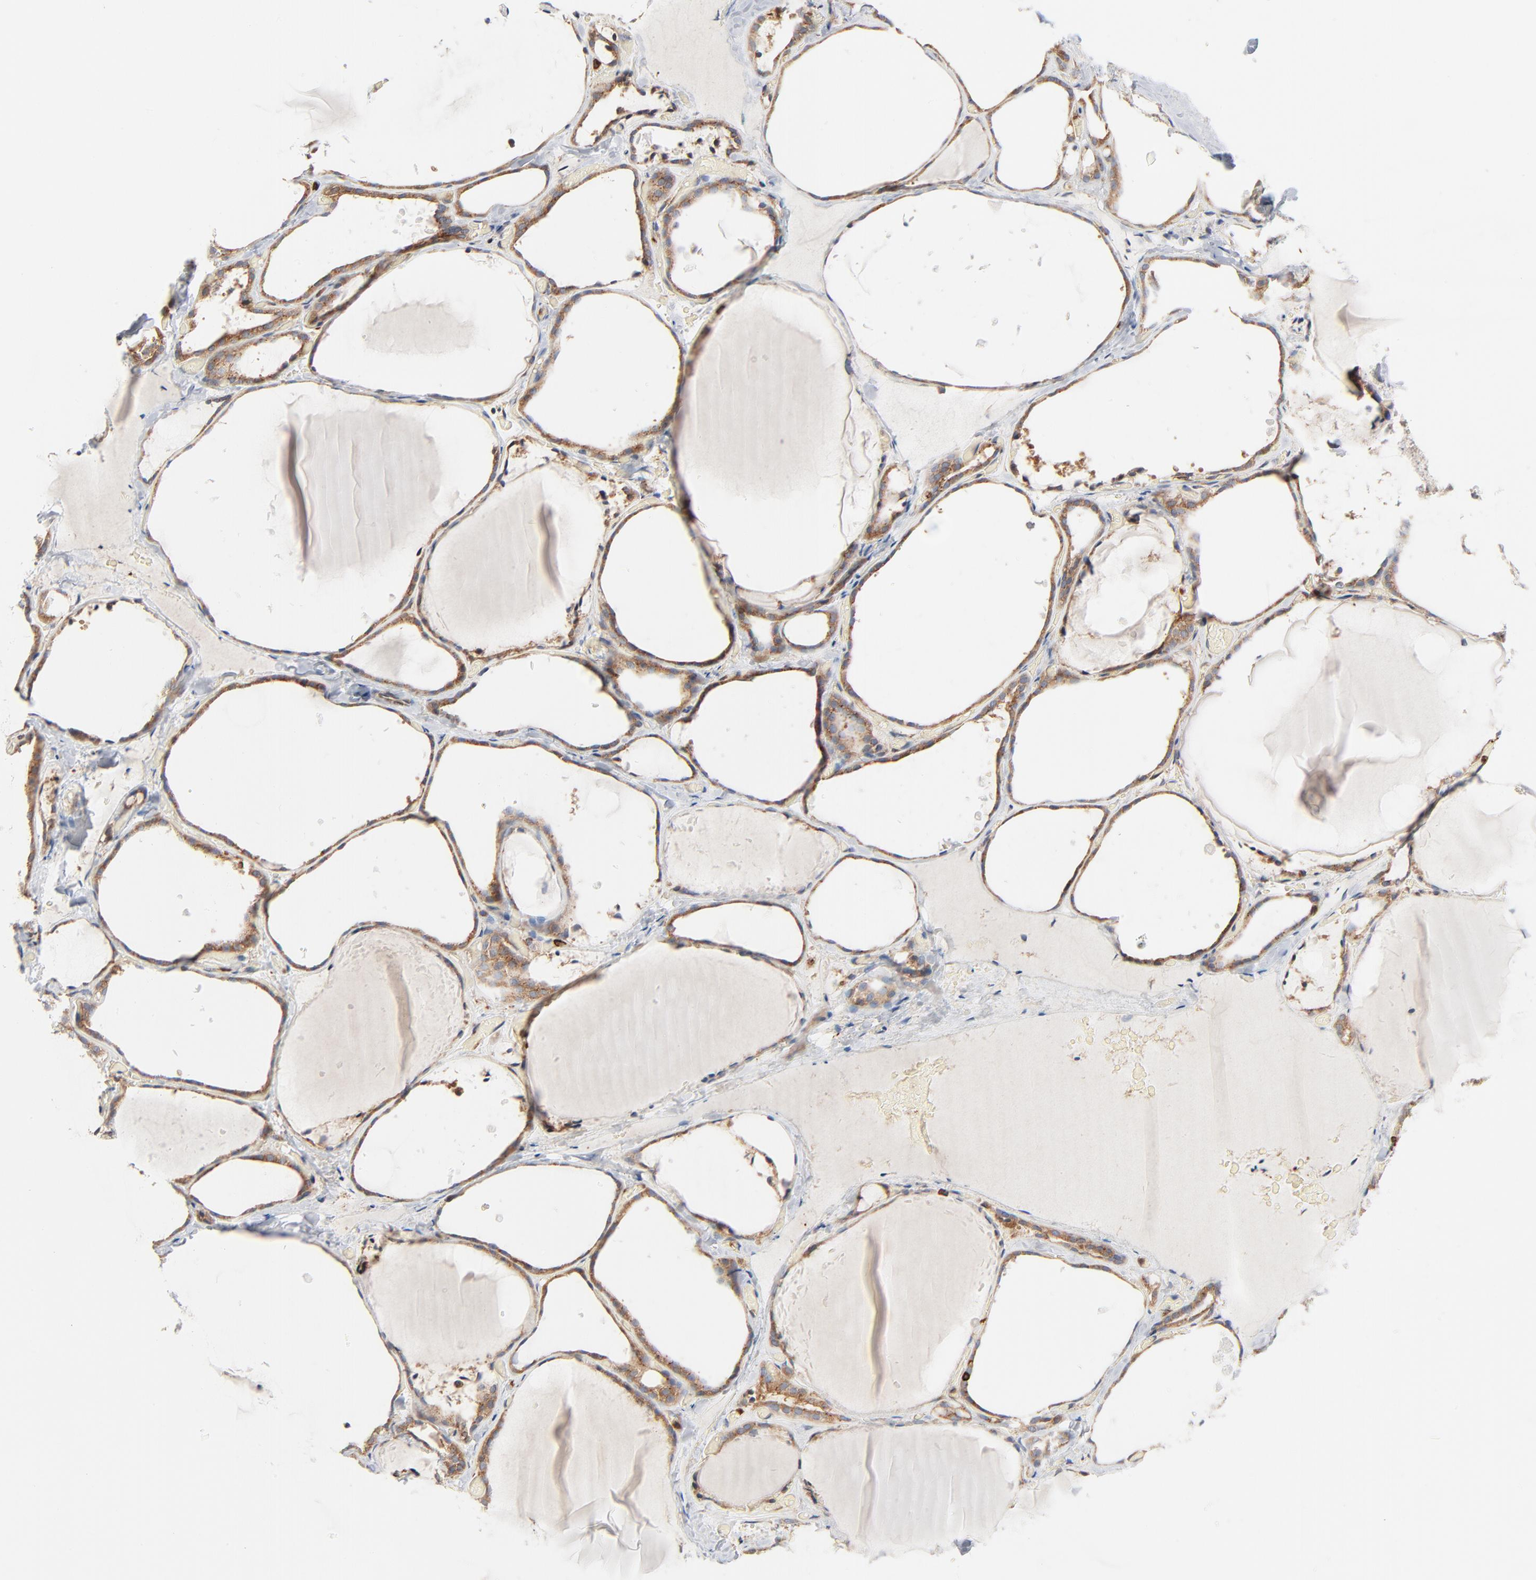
{"staining": {"intensity": "moderate", "quantity": ">75%", "location": "cytoplasmic/membranous"}, "tissue": "thyroid gland", "cell_type": "Glandular cells", "image_type": "normal", "snomed": [{"axis": "morphology", "description": "Normal tissue, NOS"}, {"axis": "topography", "description": "Thyroid gland"}], "caption": "Thyroid gland stained with immunohistochemistry (IHC) reveals moderate cytoplasmic/membranous expression in about >75% of glandular cells. (Stains: DAB in brown, nuclei in blue, Microscopy: brightfield microscopy at high magnification).", "gene": "SH3KBP1", "patient": {"sex": "female", "age": 22}}